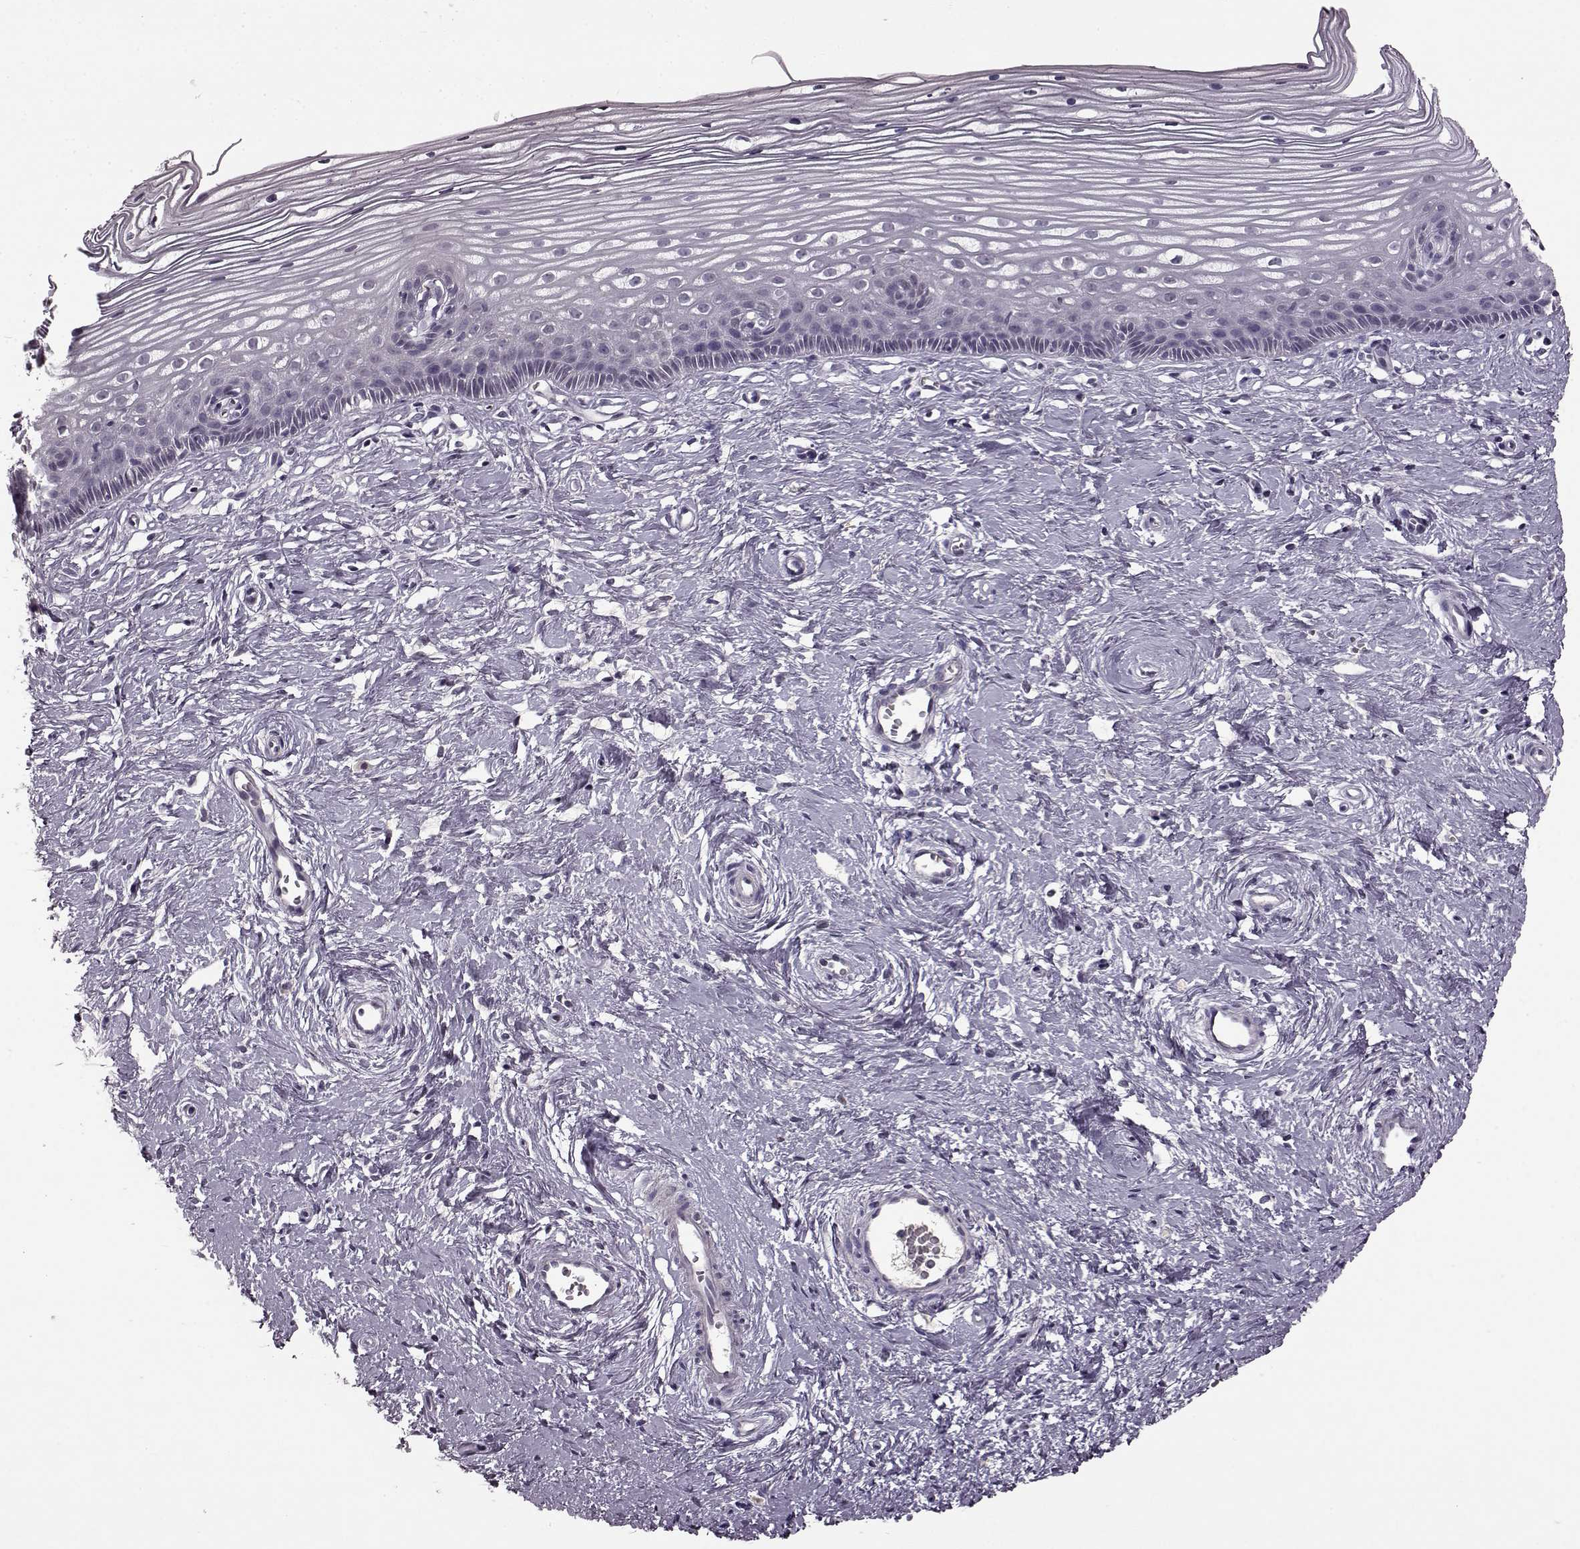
{"staining": {"intensity": "negative", "quantity": "none", "location": "none"}, "tissue": "cervix", "cell_type": "Glandular cells", "image_type": "normal", "snomed": [{"axis": "morphology", "description": "Normal tissue, NOS"}, {"axis": "topography", "description": "Cervix"}], "caption": "Cervix stained for a protein using IHC shows no positivity glandular cells.", "gene": "CNGA3", "patient": {"sex": "female", "age": 40}}